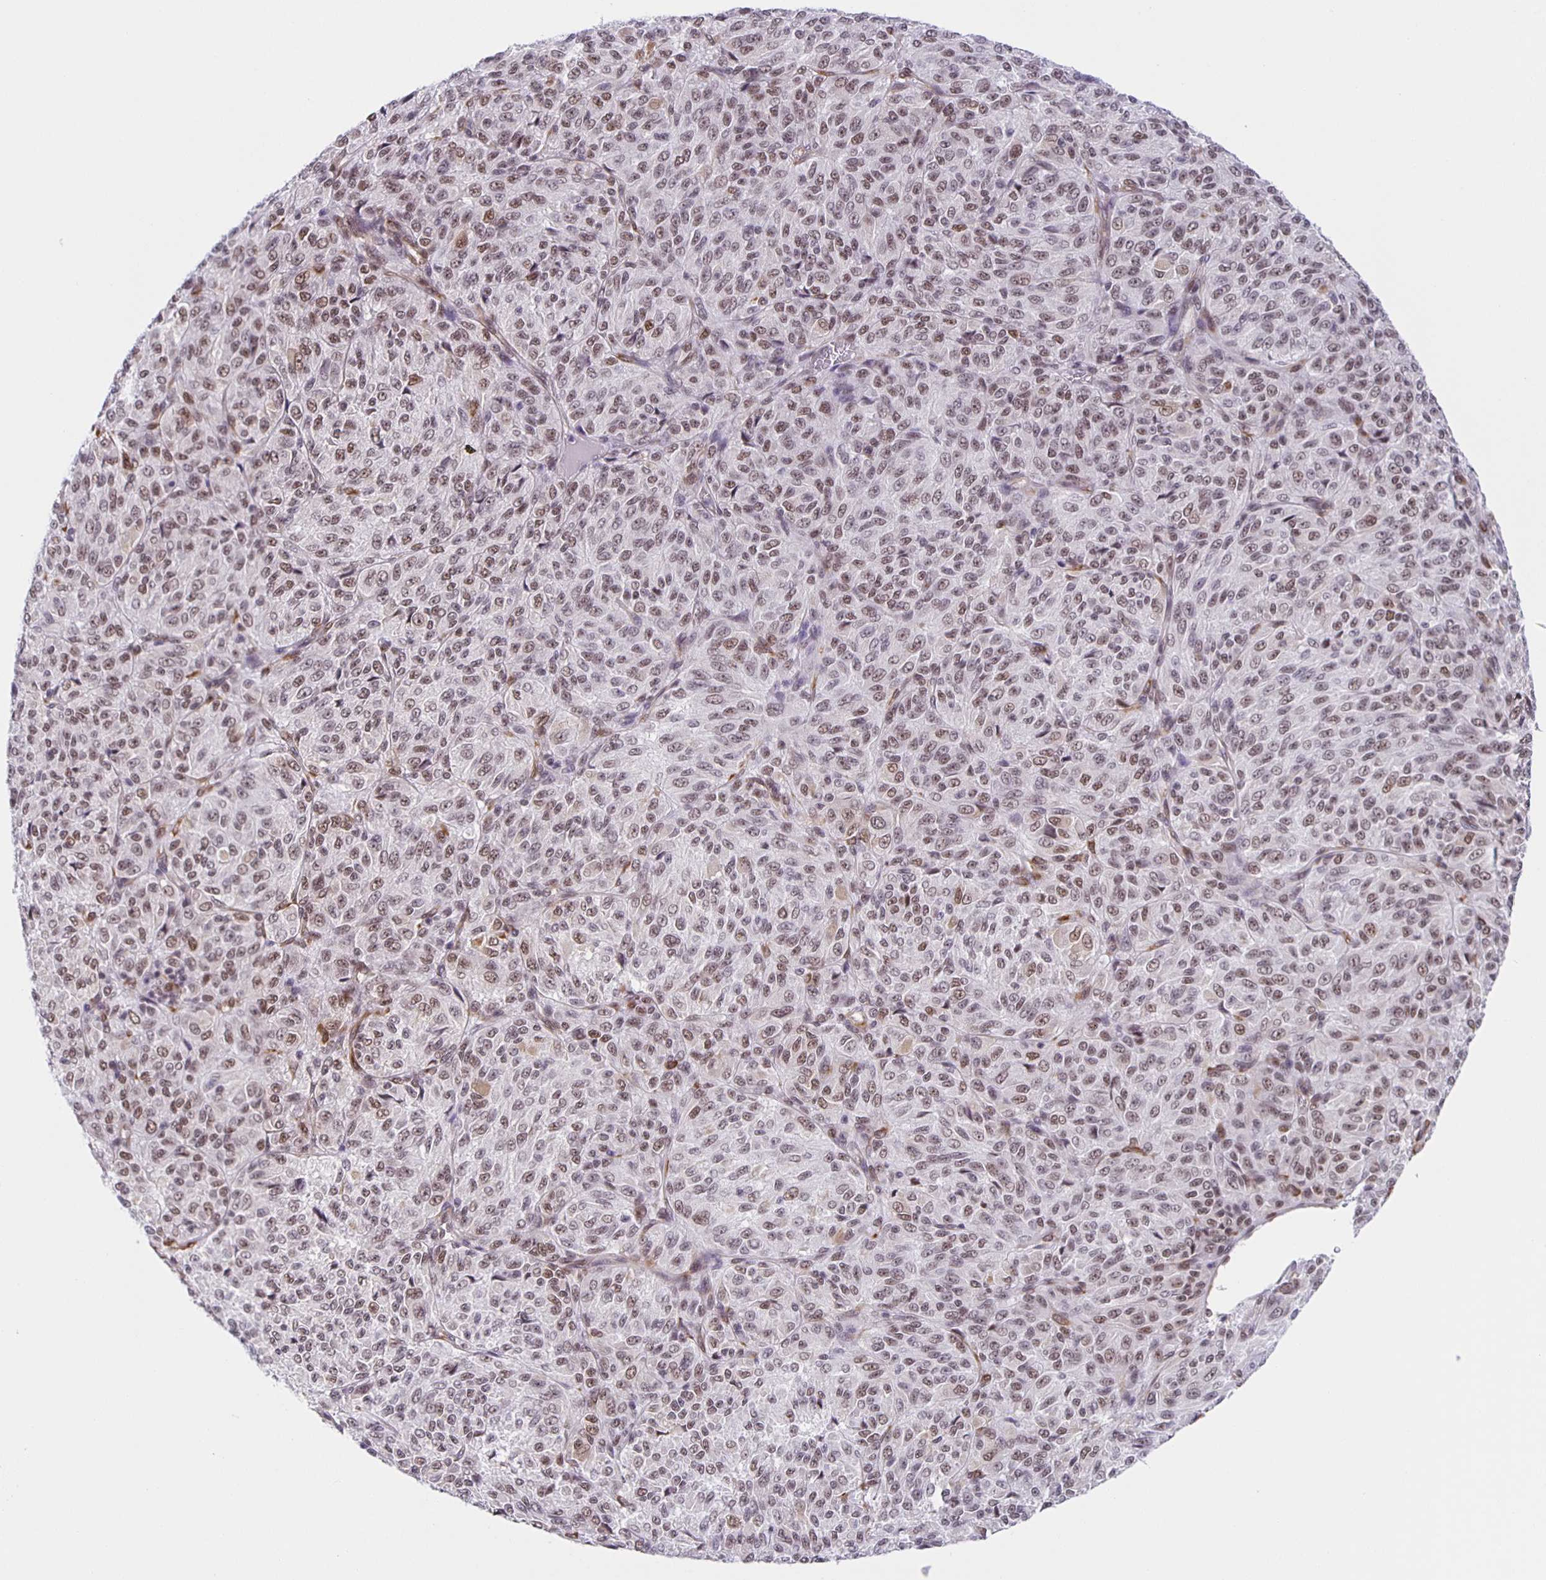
{"staining": {"intensity": "moderate", "quantity": ">75%", "location": "nuclear"}, "tissue": "melanoma", "cell_type": "Tumor cells", "image_type": "cancer", "snomed": [{"axis": "morphology", "description": "Malignant melanoma, Metastatic site"}, {"axis": "topography", "description": "Brain"}], "caption": "High-power microscopy captured an immunohistochemistry (IHC) photomicrograph of melanoma, revealing moderate nuclear positivity in approximately >75% of tumor cells.", "gene": "ZRANB2", "patient": {"sex": "female", "age": 56}}